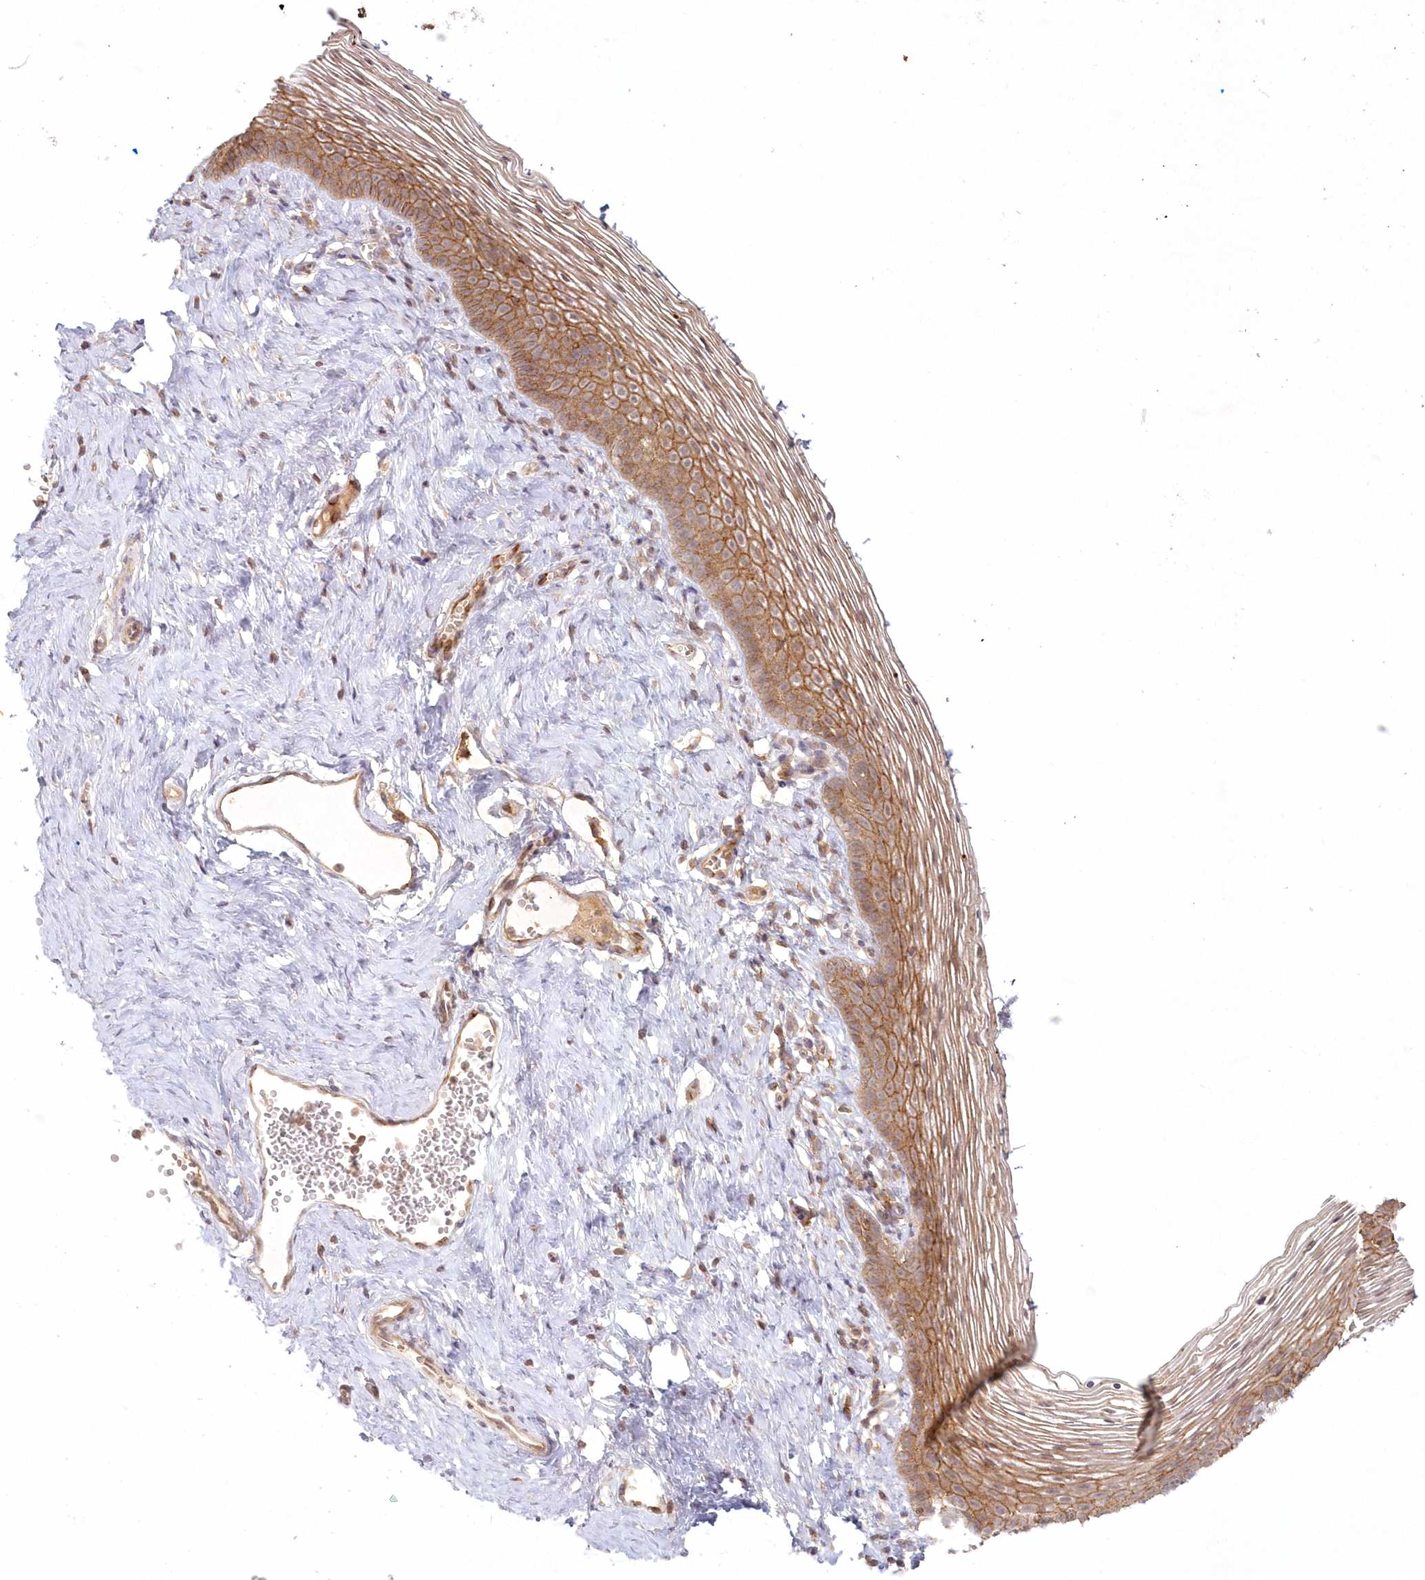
{"staining": {"intensity": "moderate", "quantity": ">75%", "location": "cytoplasmic/membranous"}, "tissue": "vagina", "cell_type": "Squamous epithelial cells", "image_type": "normal", "snomed": [{"axis": "morphology", "description": "Normal tissue, NOS"}, {"axis": "topography", "description": "Vagina"}], "caption": "Moderate cytoplasmic/membranous positivity is seen in approximately >75% of squamous epithelial cells in unremarkable vagina.", "gene": "TOGARAM2", "patient": {"sex": "female", "age": 32}}